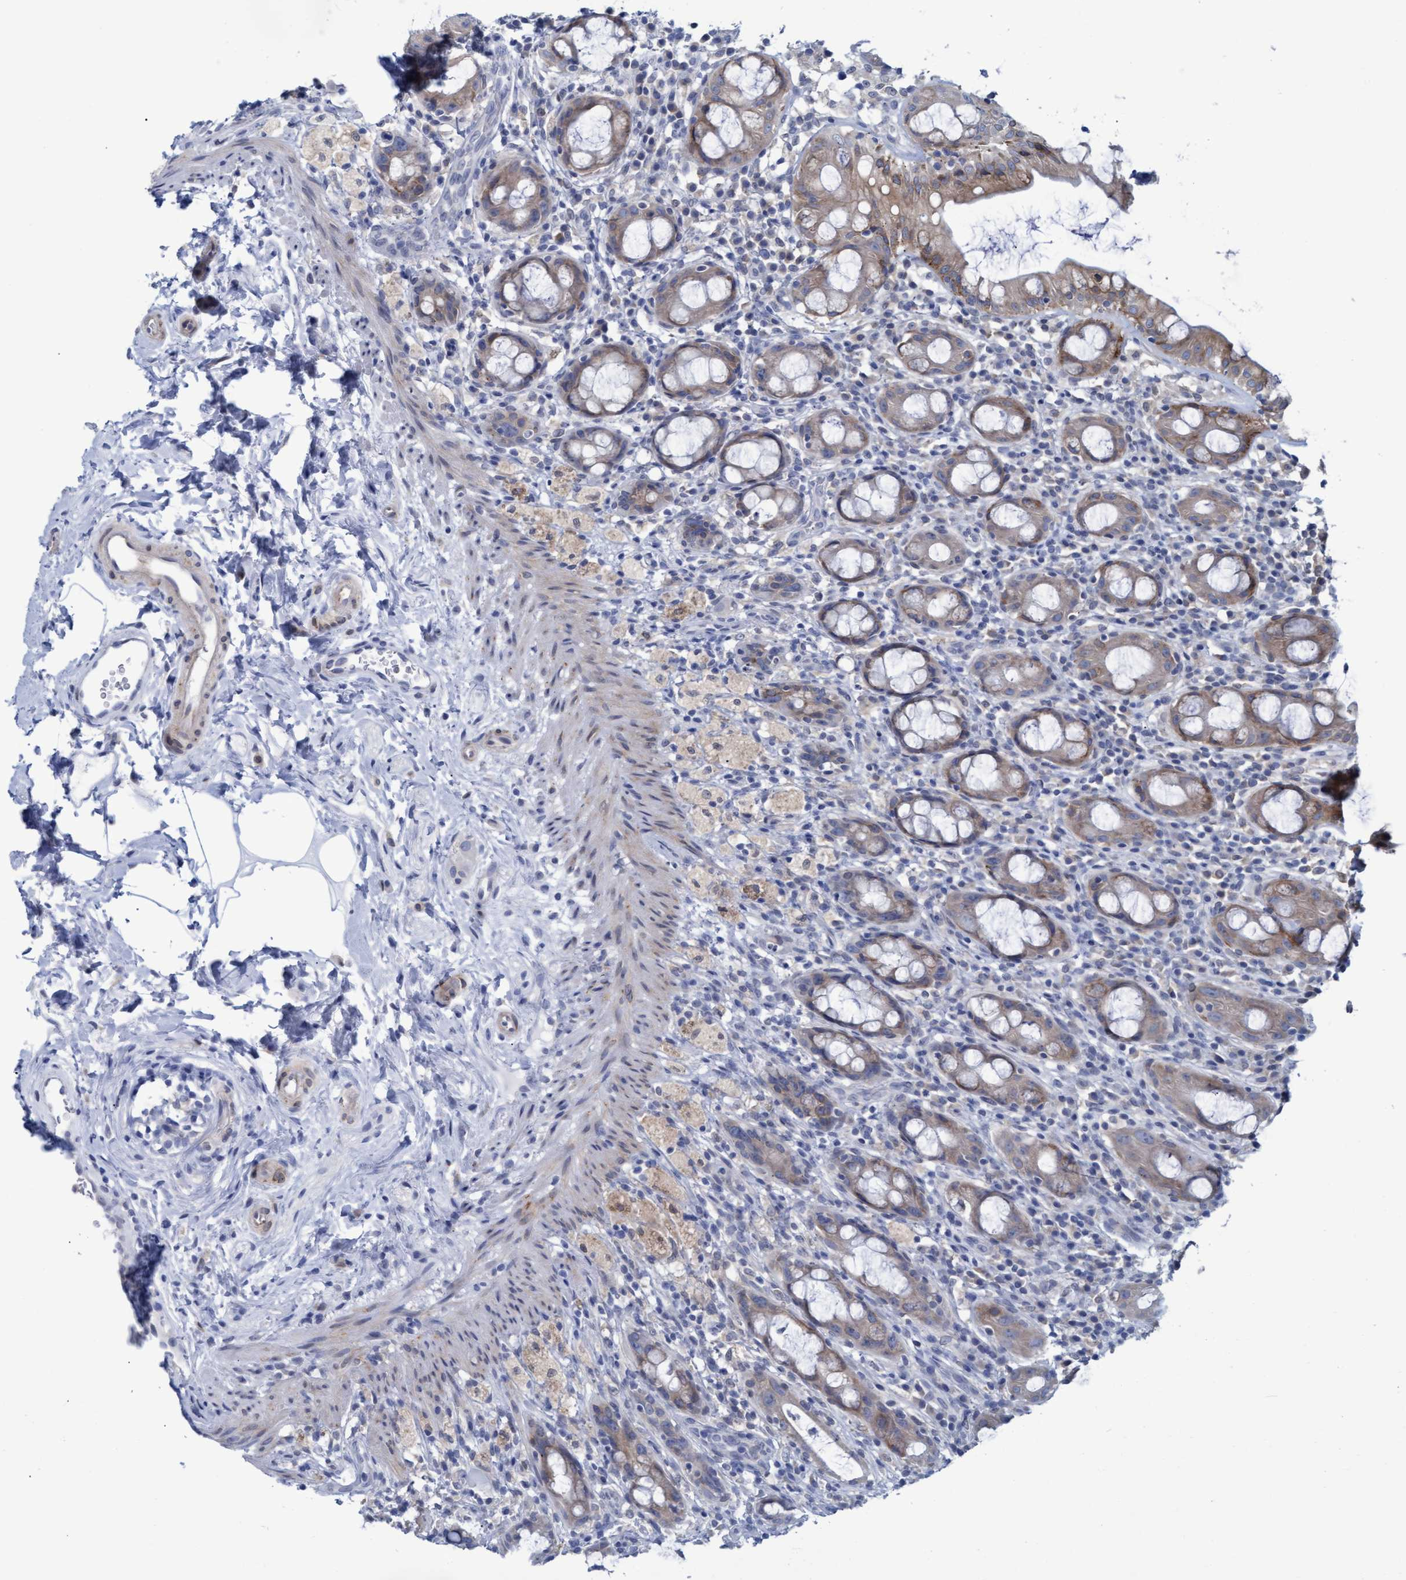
{"staining": {"intensity": "weak", "quantity": ">75%", "location": "cytoplasmic/membranous"}, "tissue": "rectum", "cell_type": "Glandular cells", "image_type": "normal", "snomed": [{"axis": "morphology", "description": "Normal tissue, NOS"}, {"axis": "topography", "description": "Rectum"}], "caption": "Protein staining by immunohistochemistry (IHC) reveals weak cytoplasmic/membranous positivity in approximately >75% of glandular cells in normal rectum. The protein is shown in brown color, while the nuclei are stained blue.", "gene": "SSTR3", "patient": {"sex": "male", "age": 44}}